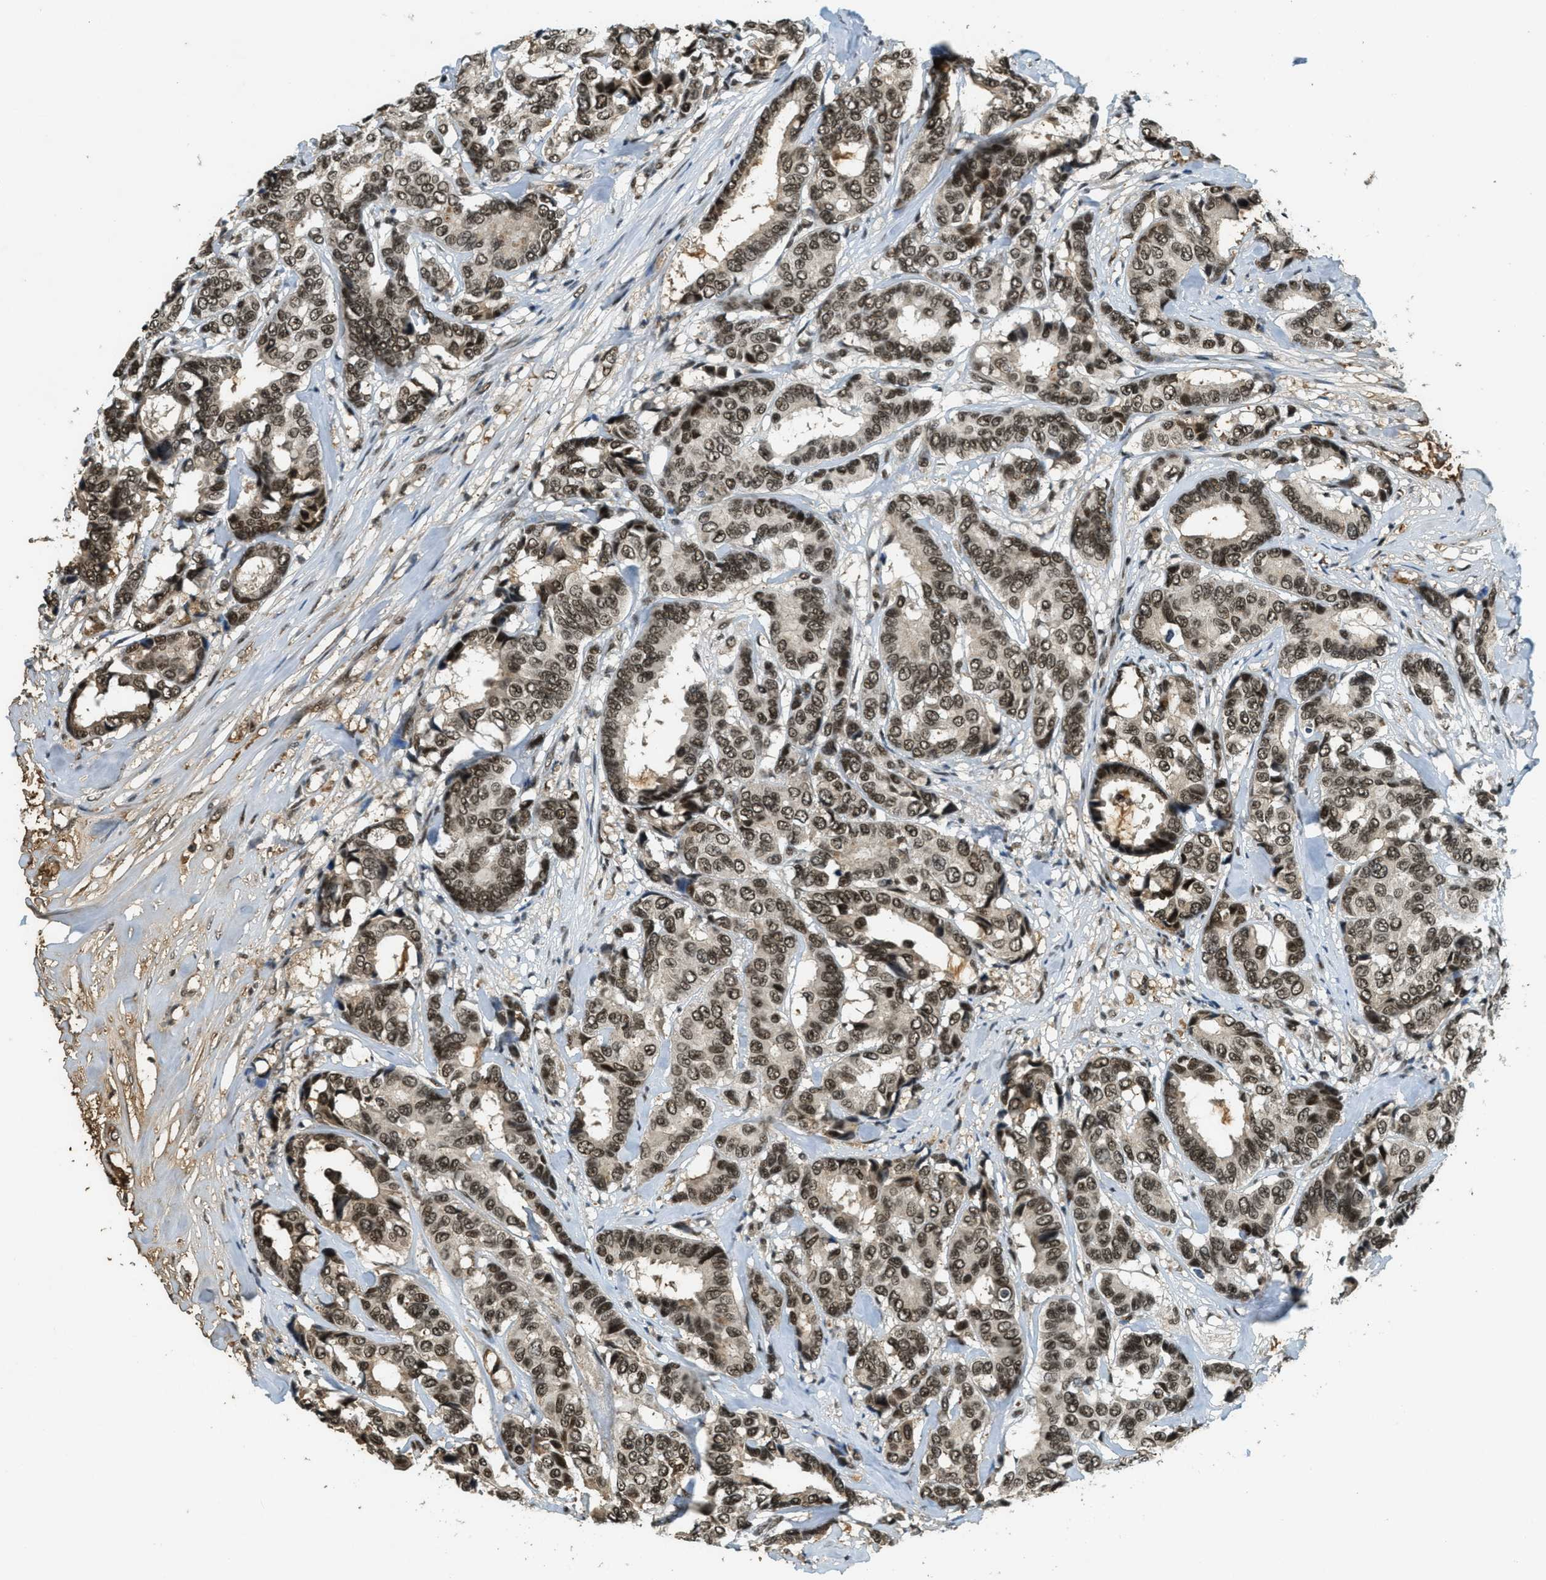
{"staining": {"intensity": "strong", "quantity": ">75%", "location": "nuclear"}, "tissue": "breast cancer", "cell_type": "Tumor cells", "image_type": "cancer", "snomed": [{"axis": "morphology", "description": "Duct carcinoma"}, {"axis": "topography", "description": "Breast"}], "caption": "Immunohistochemistry photomicrograph of neoplastic tissue: human breast cancer (infiltrating ductal carcinoma) stained using IHC displays high levels of strong protein expression localized specifically in the nuclear of tumor cells, appearing as a nuclear brown color.", "gene": "ZNF148", "patient": {"sex": "female", "age": 87}}